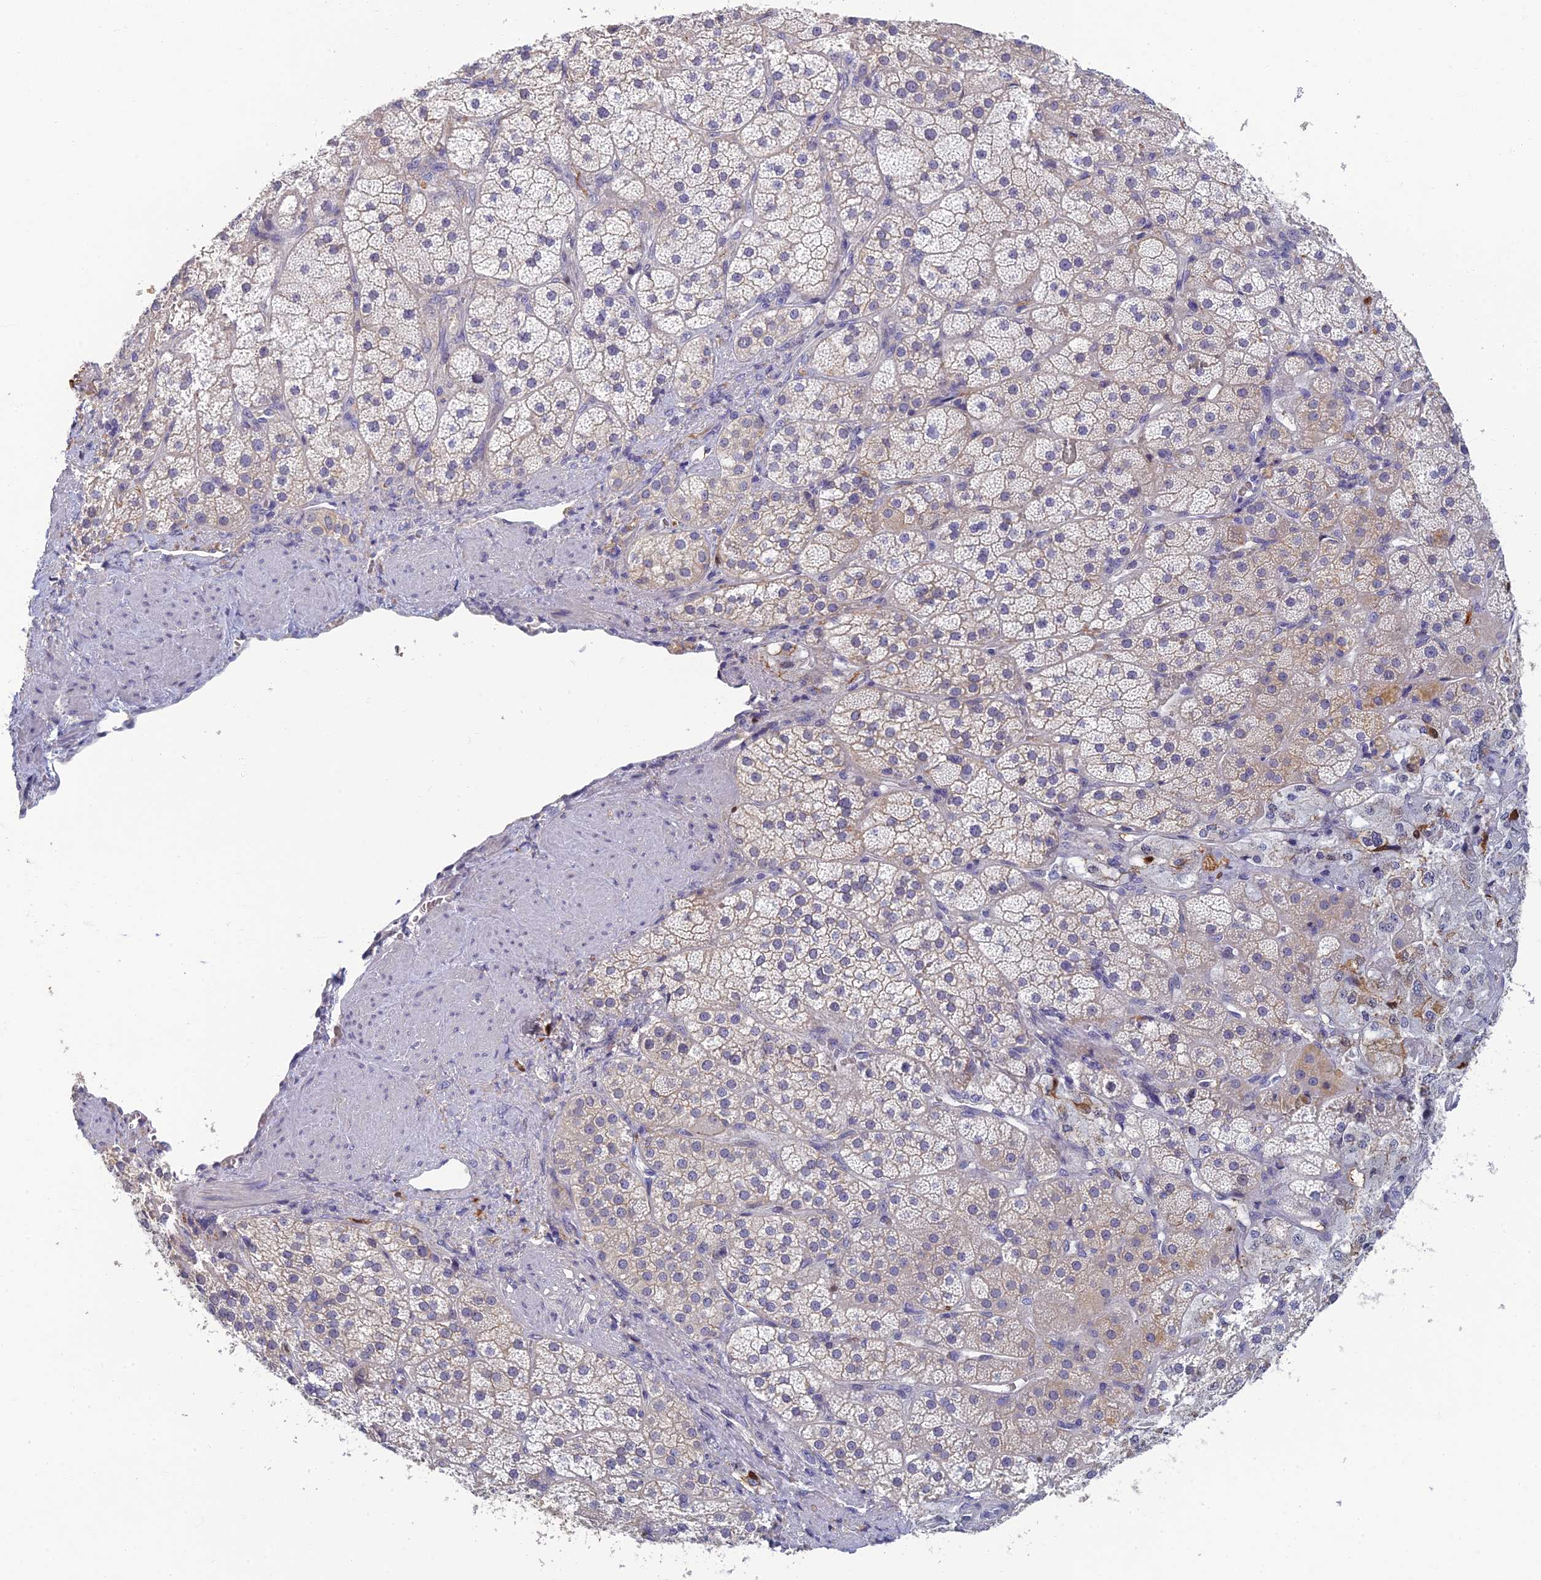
{"staining": {"intensity": "weak", "quantity": "25%-75%", "location": "cytoplasmic/membranous,nuclear"}, "tissue": "adrenal gland", "cell_type": "Glandular cells", "image_type": "normal", "snomed": [{"axis": "morphology", "description": "Normal tissue, NOS"}, {"axis": "topography", "description": "Adrenal gland"}], "caption": "A histopathology image of adrenal gland stained for a protein reveals weak cytoplasmic/membranous,nuclear brown staining in glandular cells.", "gene": "NEURL1", "patient": {"sex": "male", "age": 57}}